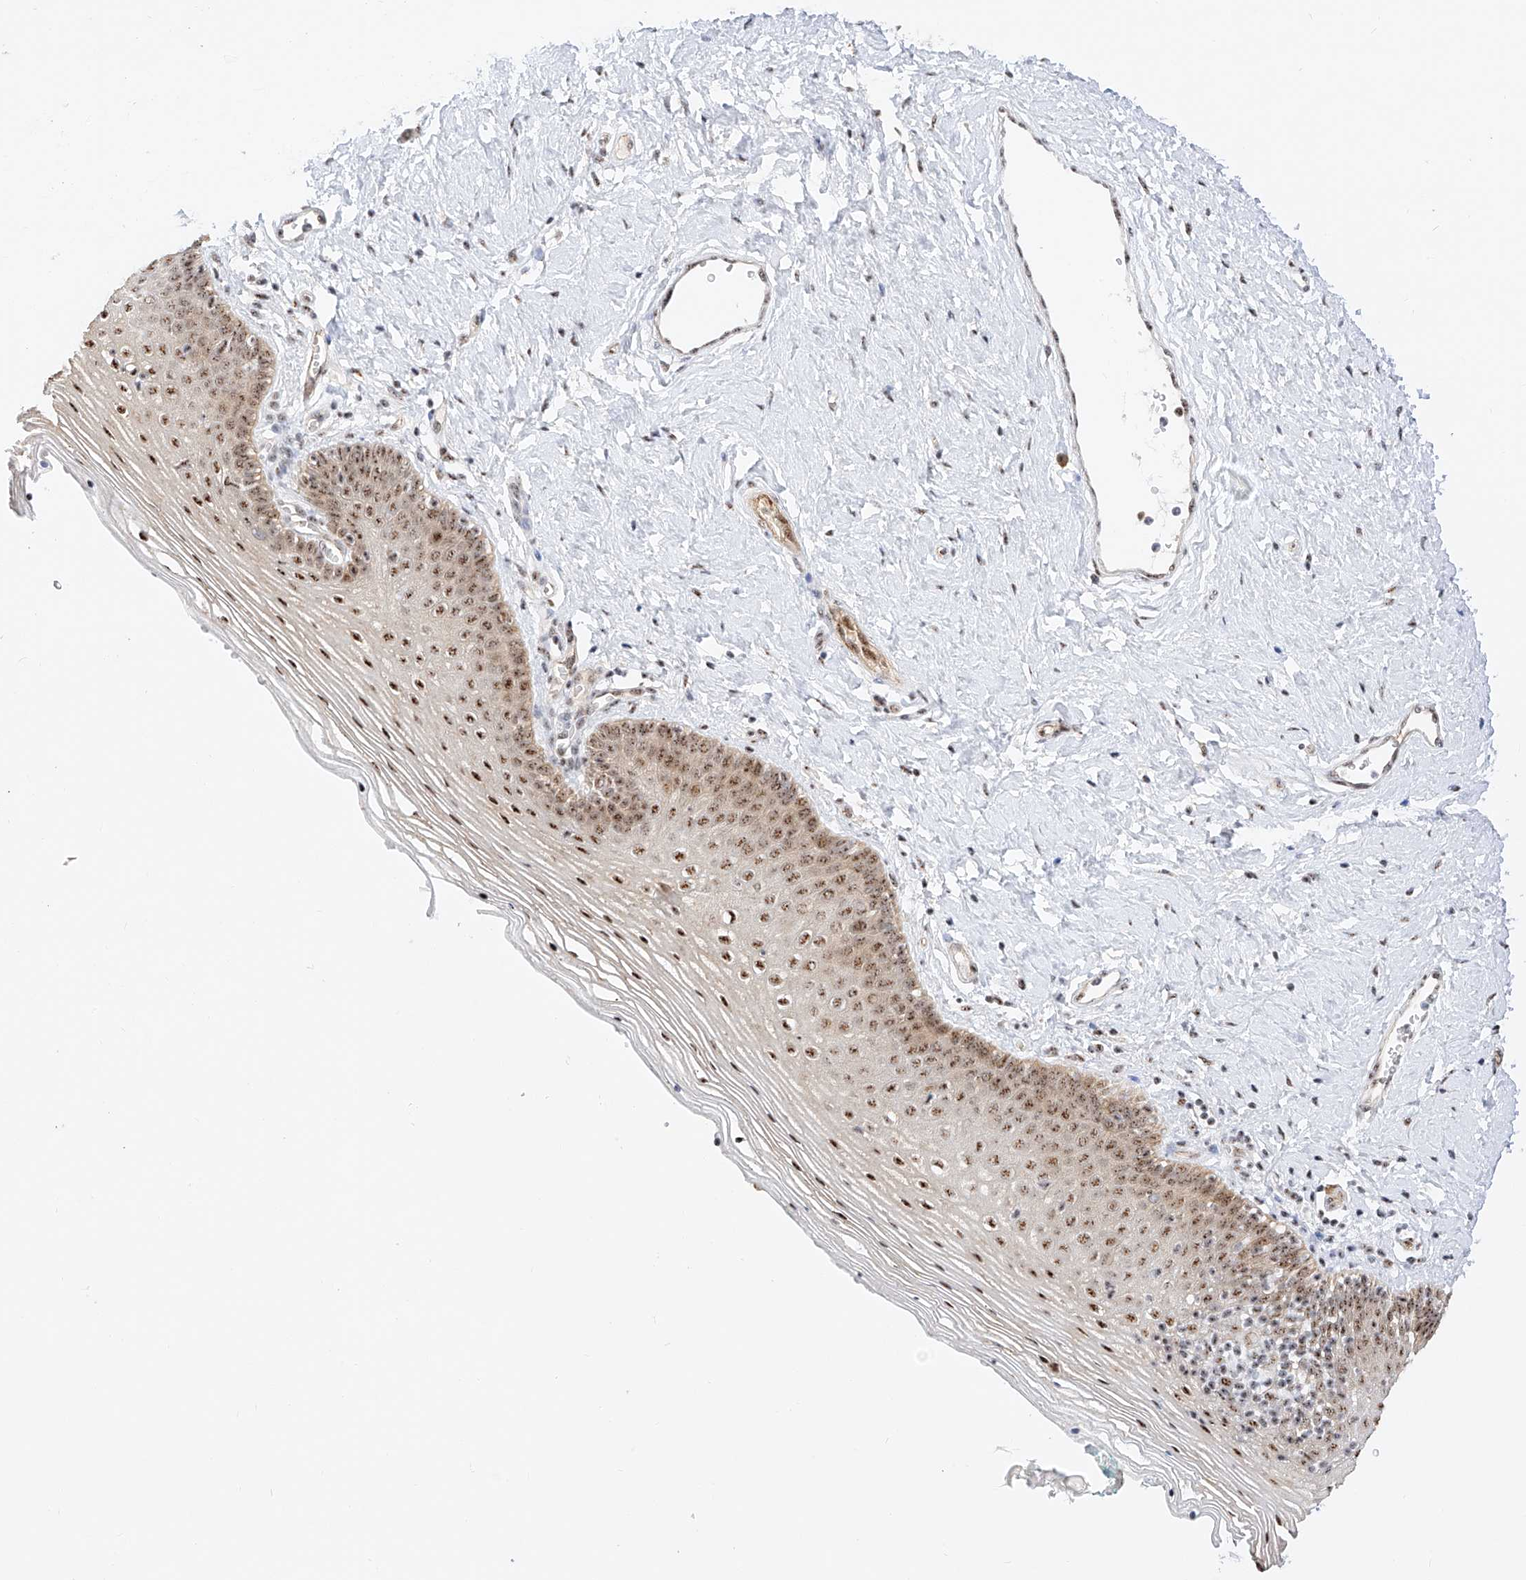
{"staining": {"intensity": "moderate", "quantity": ">75%", "location": "nuclear"}, "tissue": "vagina", "cell_type": "Squamous epithelial cells", "image_type": "normal", "snomed": [{"axis": "morphology", "description": "Normal tissue, NOS"}, {"axis": "topography", "description": "Vagina"}], "caption": "This image displays immunohistochemistry staining of normal vagina, with medium moderate nuclear positivity in about >75% of squamous epithelial cells.", "gene": "ATXN7L2", "patient": {"sex": "female", "age": 32}}